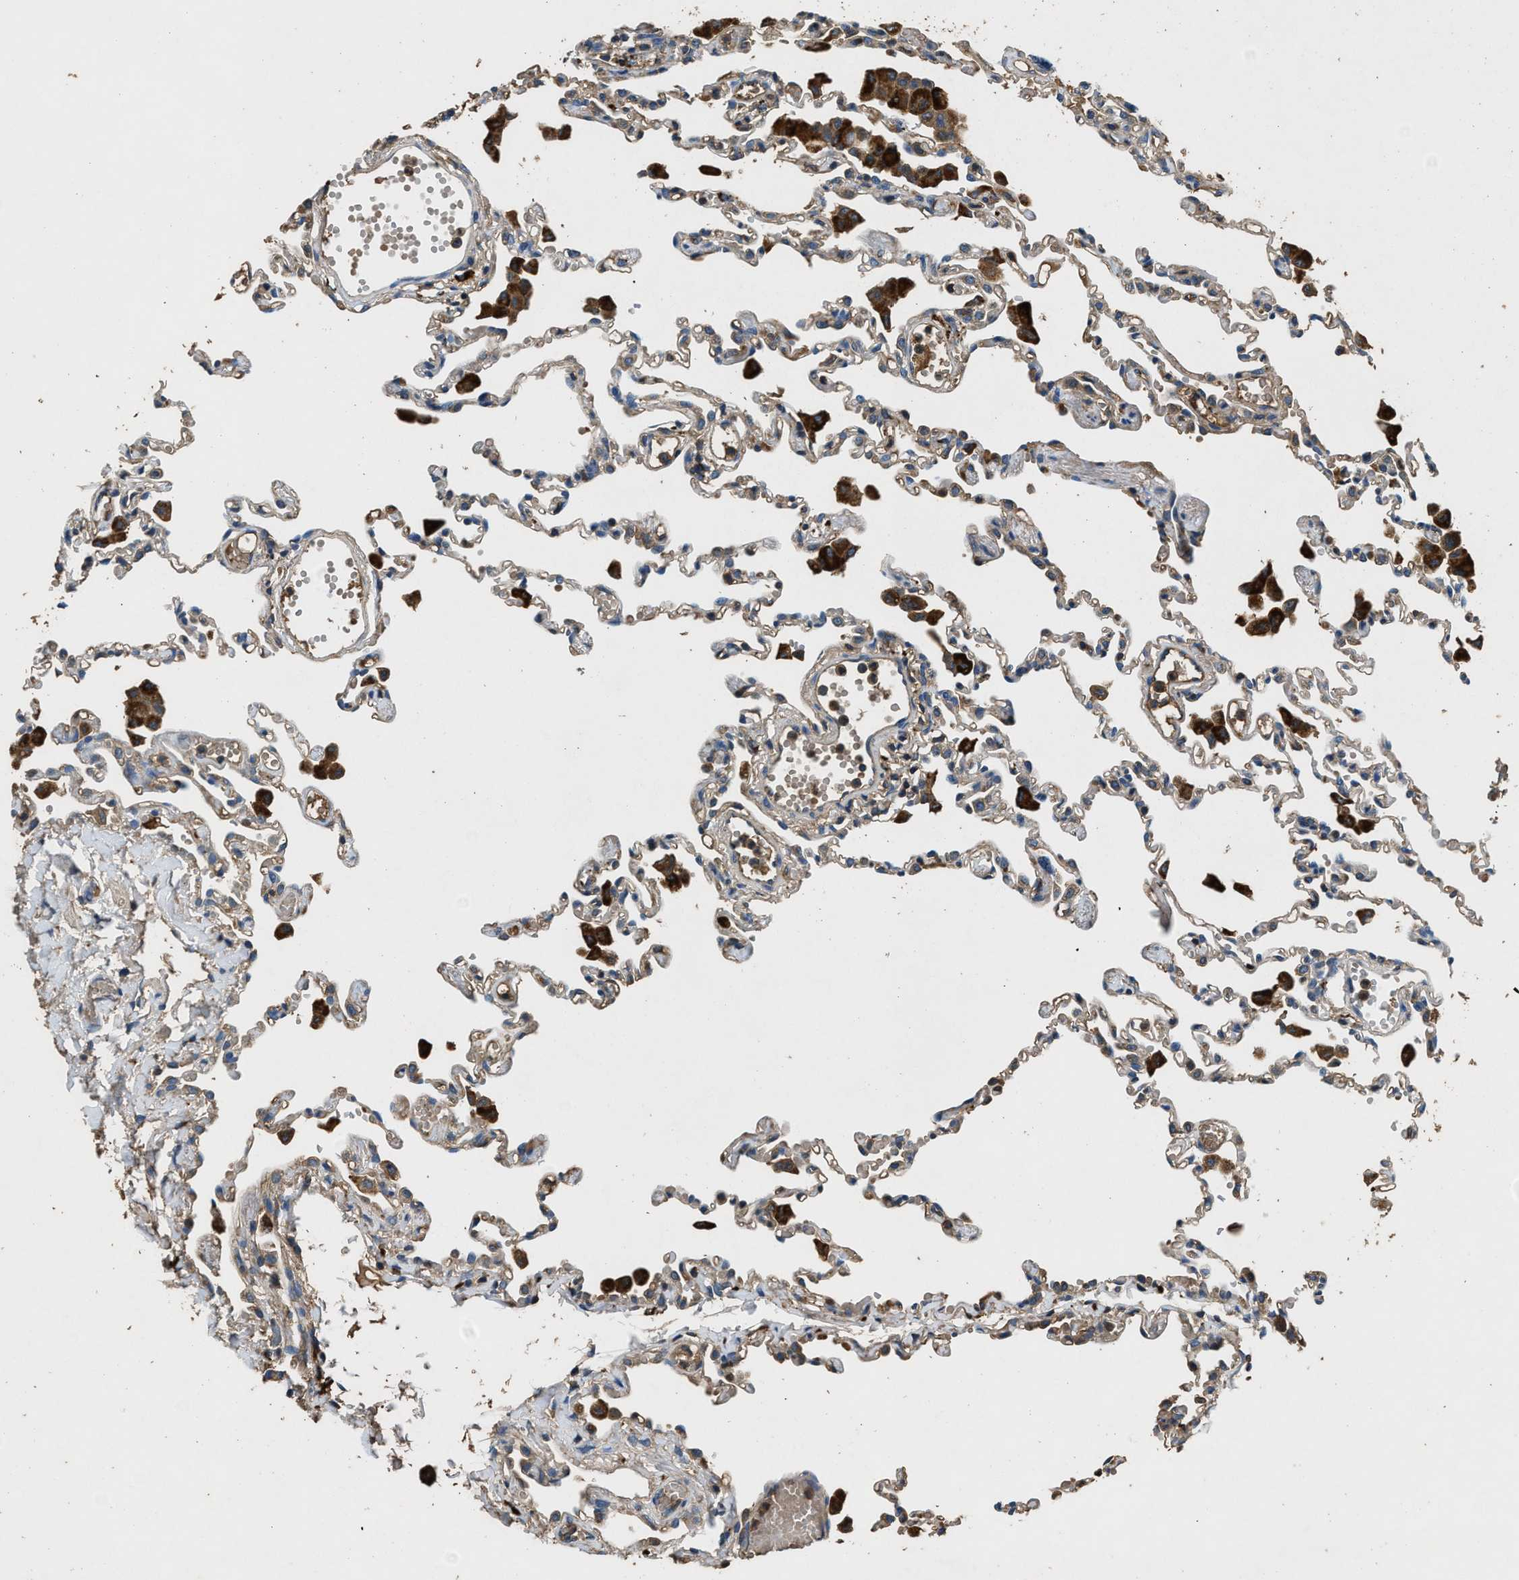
{"staining": {"intensity": "weak", "quantity": ">75%", "location": "cytoplasmic/membranous"}, "tissue": "lung", "cell_type": "Alveolar cells", "image_type": "normal", "snomed": [{"axis": "morphology", "description": "Normal tissue, NOS"}, {"axis": "topography", "description": "Bronchus"}, {"axis": "topography", "description": "Lung"}], "caption": "Weak cytoplasmic/membranous protein expression is appreciated in approximately >75% of alveolar cells in lung. (DAB IHC, brown staining for protein, blue staining for nuclei).", "gene": "BLOC1S1", "patient": {"sex": "female", "age": 49}}